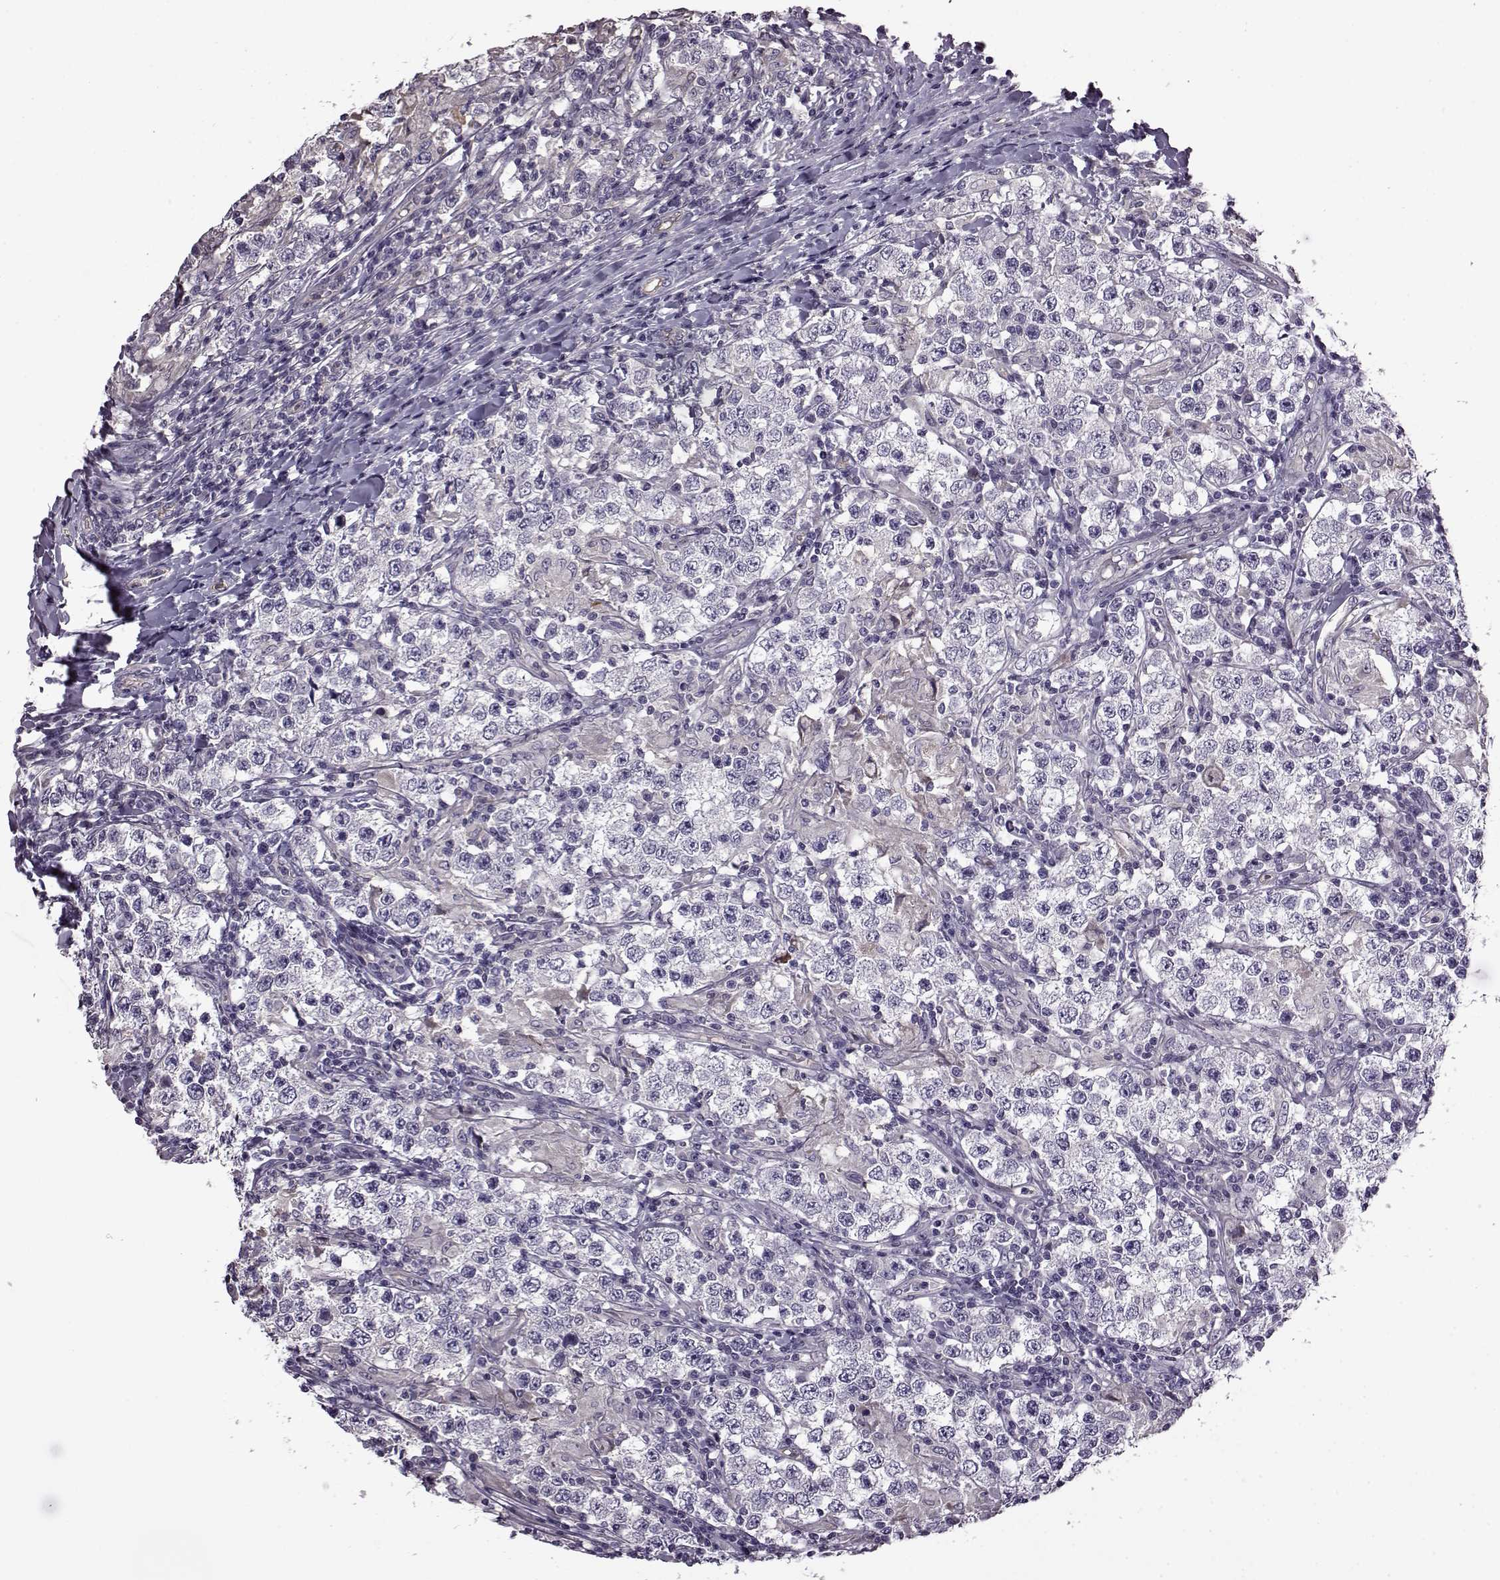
{"staining": {"intensity": "negative", "quantity": "none", "location": "none"}, "tissue": "testis cancer", "cell_type": "Tumor cells", "image_type": "cancer", "snomed": [{"axis": "morphology", "description": "Seminoma, NOS"}, {"axis": "morphology", "description": "Carcinoma, Embryonal, NOS"}, {"axis": "topography", "description": "Testis"}], "caption": "DAB immunohistochemical staining of human testis seminoma shows no significant positivity in tumor cells. (DAB IHC visualized using brightfield microscopy, high magnification).", "gene": "EDDM3B", "patient": {"sex": "male", "age": 41}}